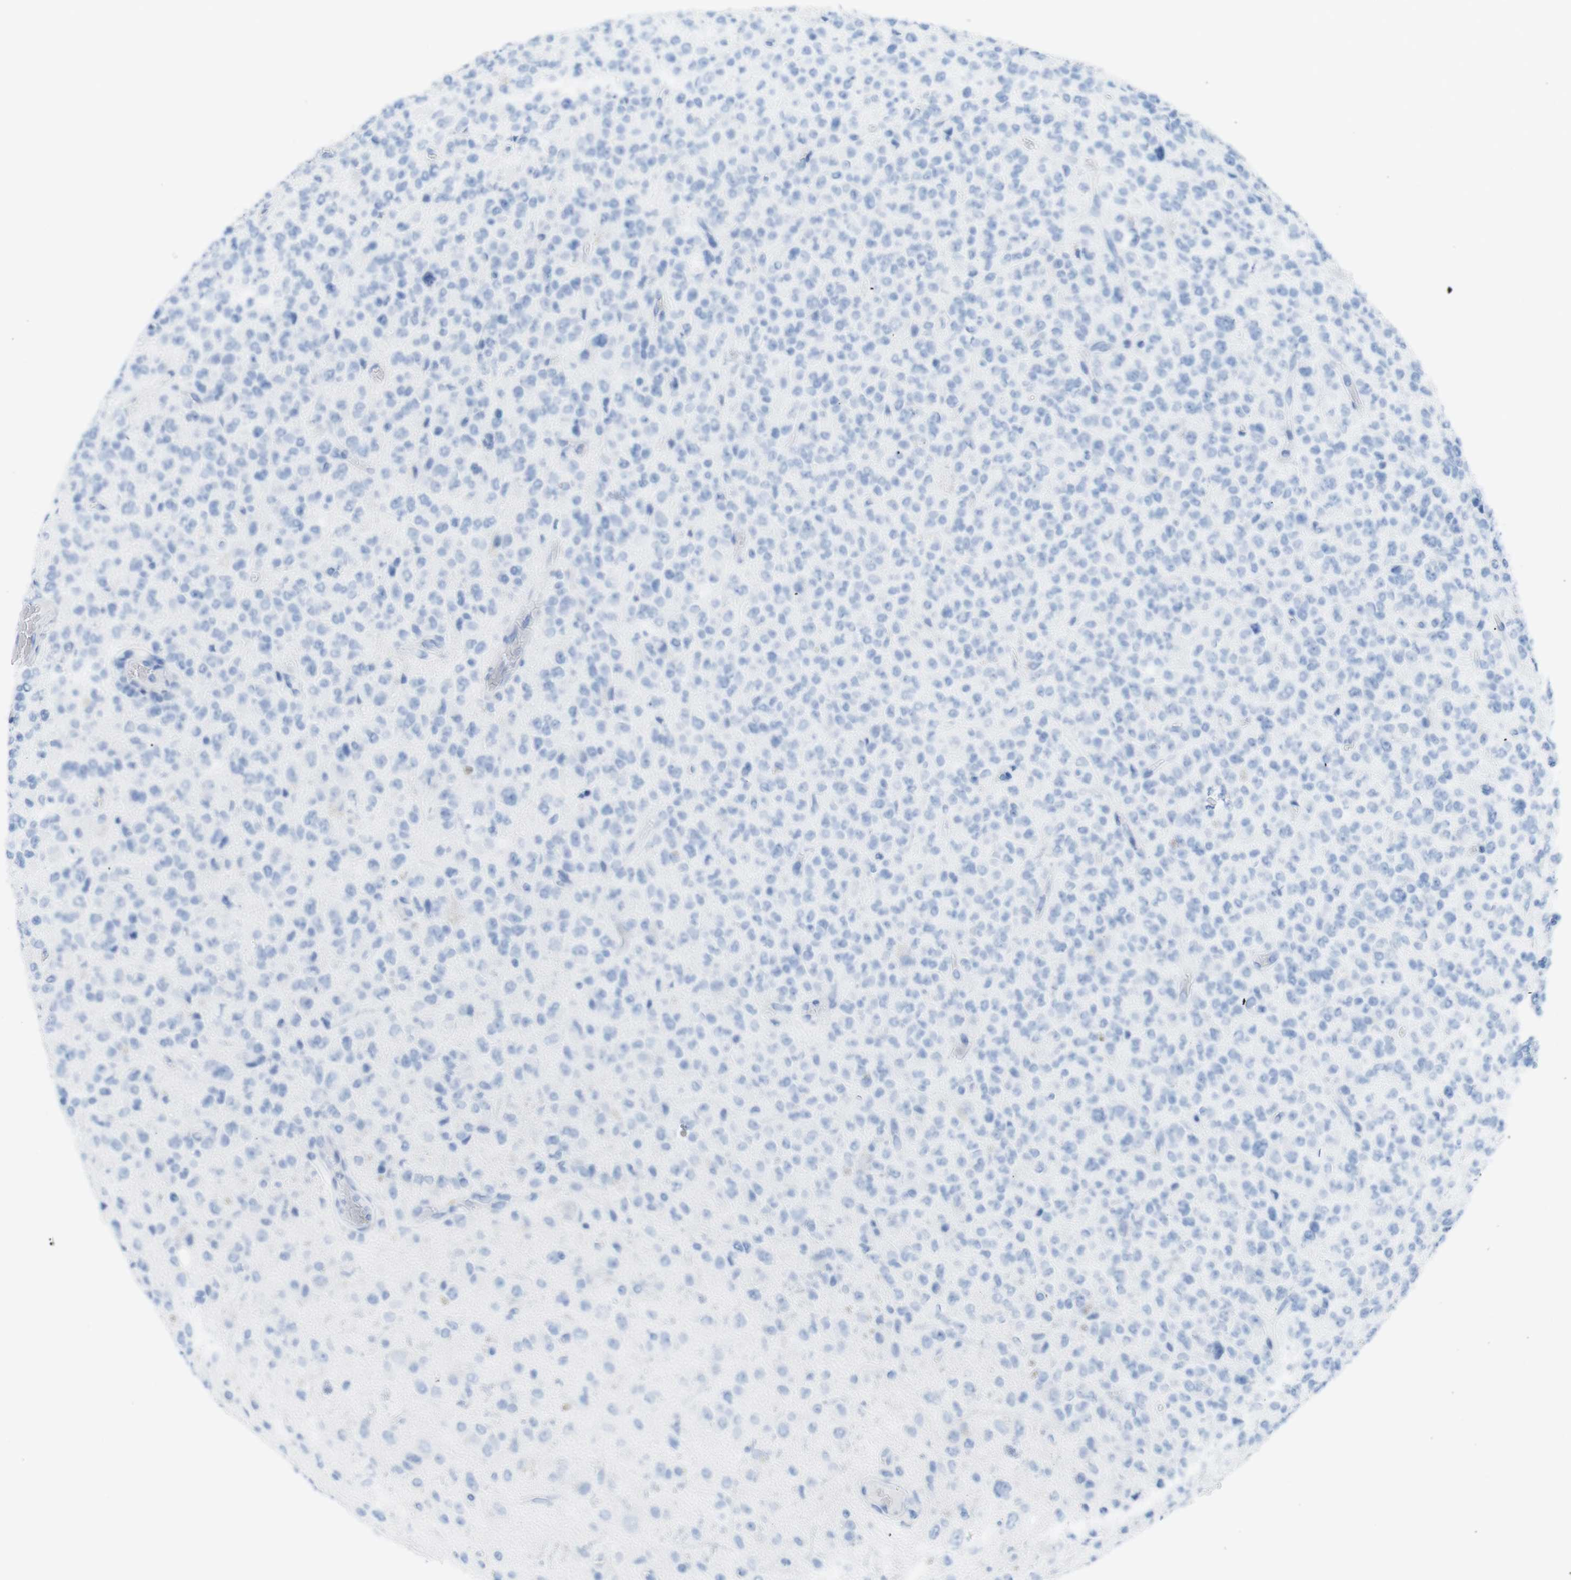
{"staining": {"intensity": "negative", "quantity": "none", "location": "none"}, "tissue": "glioma", "cell_type": "Tumor cells", "image_type": "cancer", "snomed": [{"axis": "morphology", "description": "Glioma, malignant, High grade"}, {"axis": "topography", "description": "pancreas cauda"}], "caption": "Immunohistochemistry (IHC) histopathology image of human glioma stained for a protein (brown), which shows no staining in tumor cells.", "gene": "MYH7", "patient": {"sex": "male", "age": 60}}